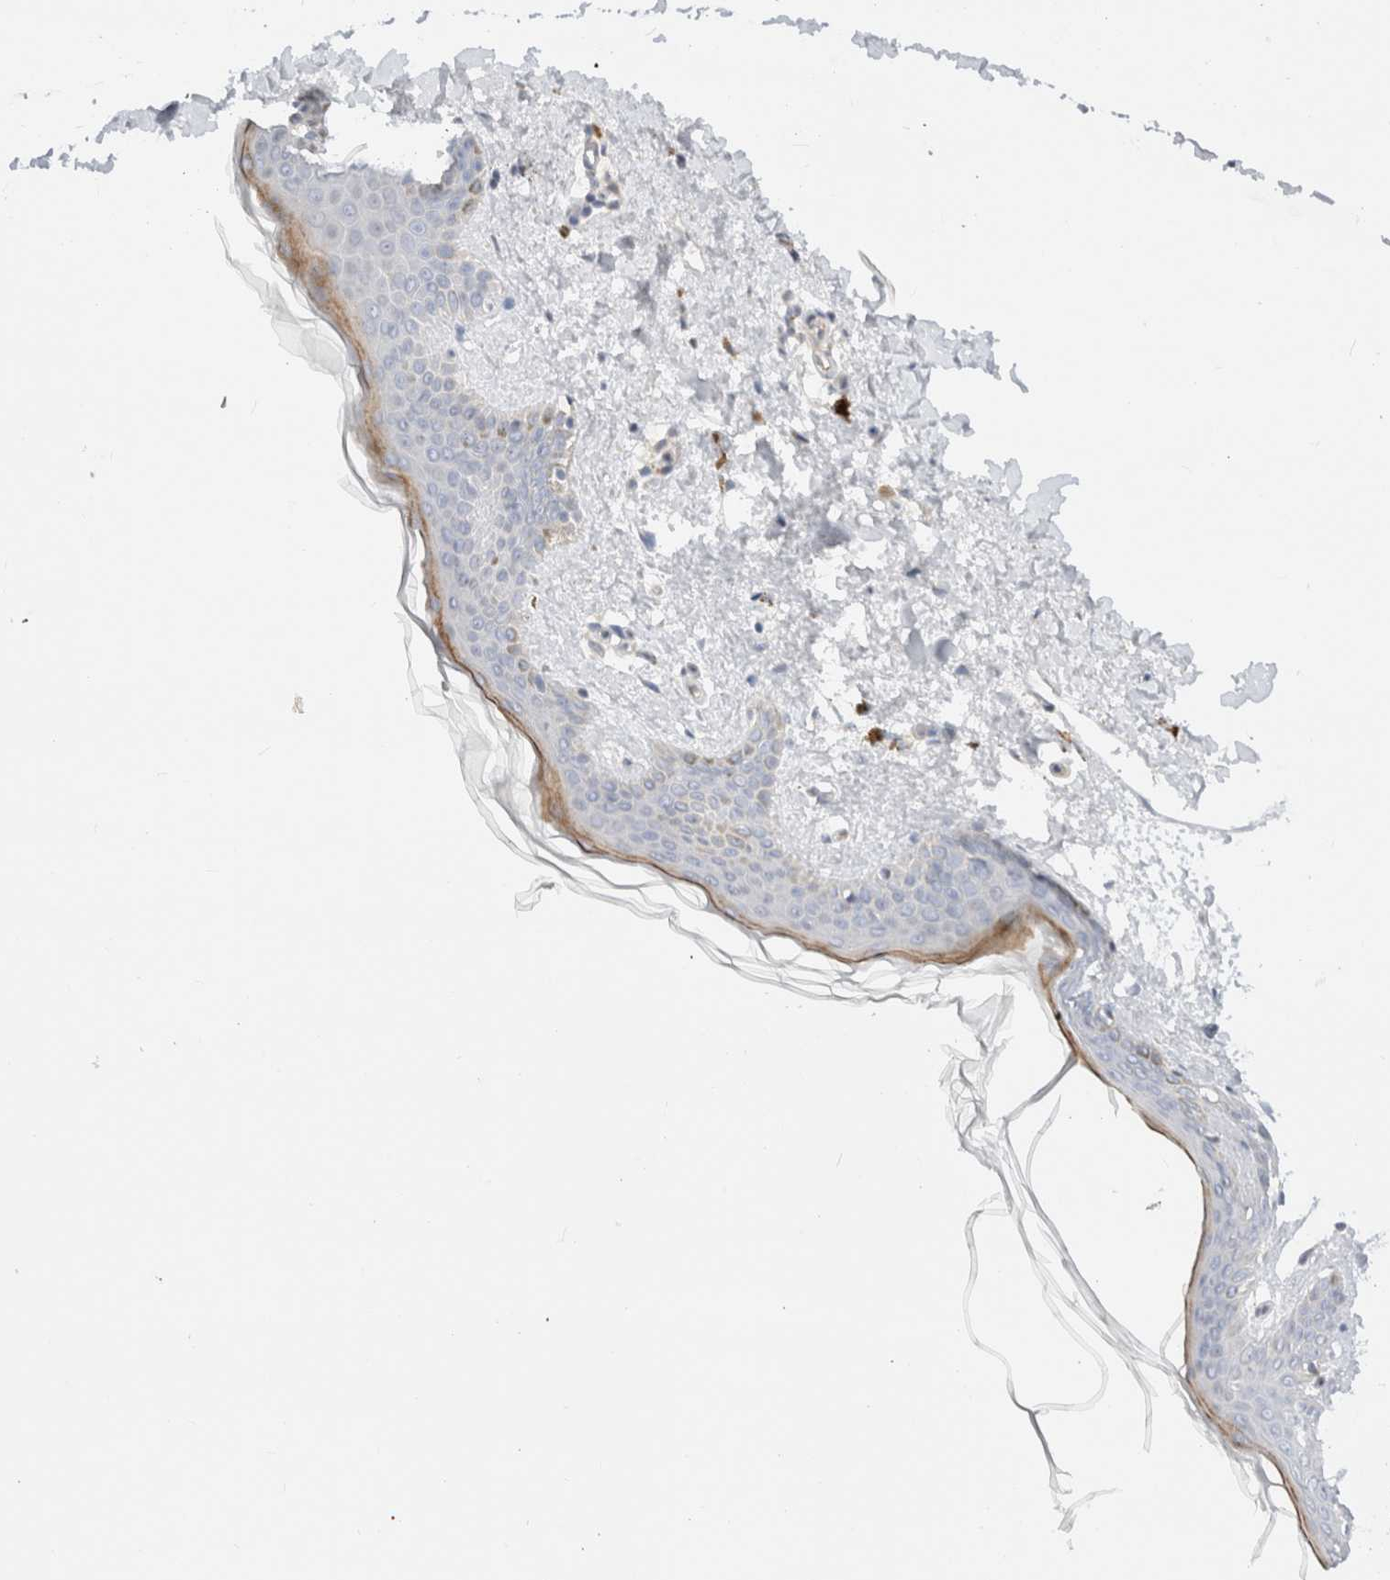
{"staining": {"intensity": "negative", "quantity": "none", "location": "none"}, "tissue": "skin", "cell_type": "Fibroblasts", "image_type": "normal", "snomed": [{"axis": "morphology", "description": "Normal tissue, NOS"}, {"axis": "topography", "description": "Skin"}], "caption": "This image is of unremarkable skin stained with IHC to label a protein in brown with the nuclei are counter-stained blue. There is no positivity in fibroblasts. (DAB (3,3'-diaminobenzidine) immunohistochemistry with hematoxylin counter stain).", "gene": "EFCAB13", "patient": {"sex": "female", "age": 46}}